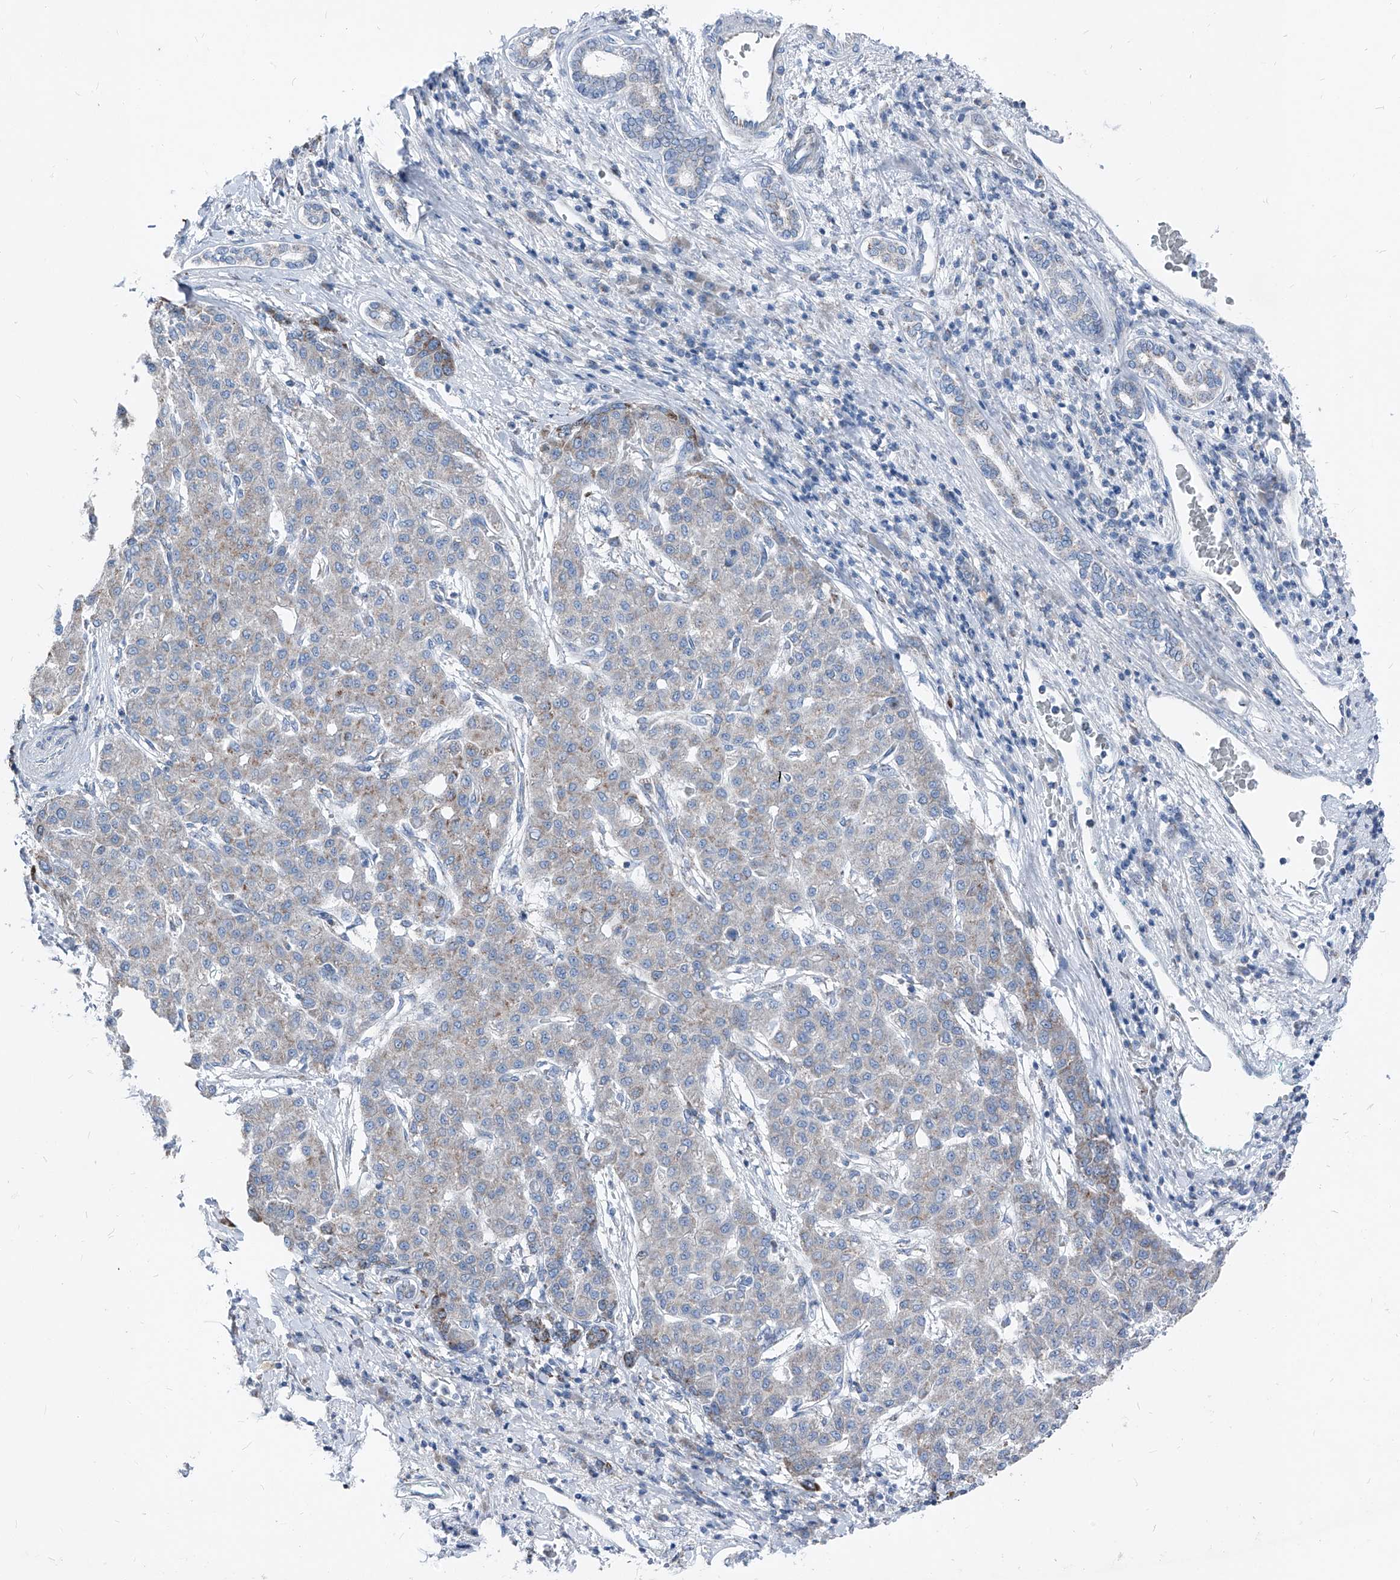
{"staining": {"intensity": "weak", "quantity": "<25%", "location": "cytoplasmic/membranous"}, "tissue": "liver cancer", "cell_type": "Tumor cells", "image_type": "cancer", "snomed": [{"axis": "morphology", "description": "Carcinoma, Hepatocellular, NOS"}, {"axis": "topography", "description": "Liver"}], "caption": "IHC of hepatocellular carcinoma (liver) exhibits no staining in tumor cells.", "gene": "AGPS", "patient": {"sex": "male", "age": 65}}